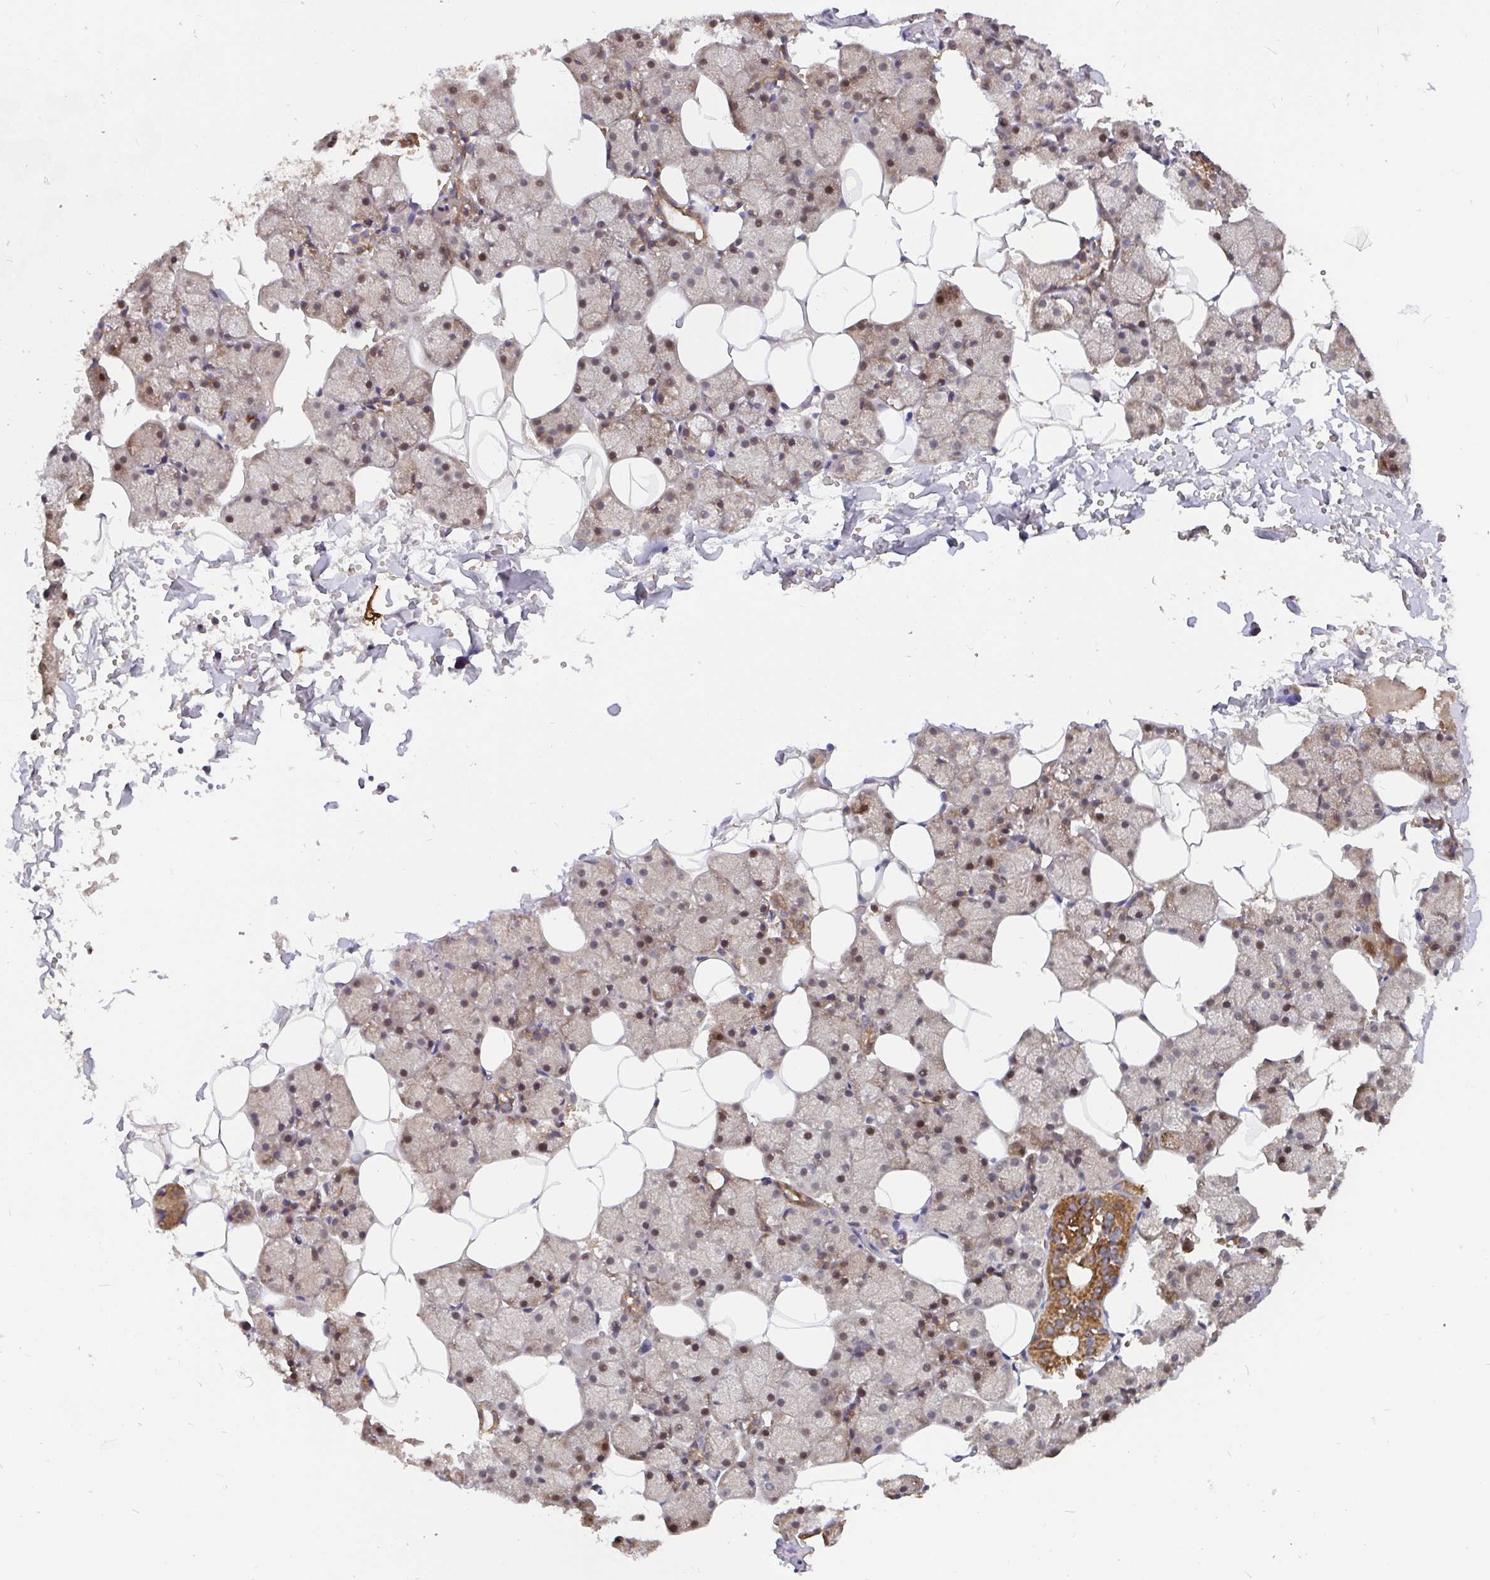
{"staining": {"intensity": "moderate", "quantity": ">75%", "location": "cytoplasmic/membranous,nuclear"}, "tissue": "salivary gland", "cell_type": "Glandular cells", "image_type": "normal", "snomed": [{"axis": "morphology", "description": "Normal tissue, NOS"}, {"axis": "topography", "description": "Salivary gland"}], "caption": "Immunohistochemistry (IHC) of benign salivary gland displays medium levels of moderate cytoplasmic/membranous,nuclear expression in about >75% of glandular cells.", "gene": "PDF", "patient": {"sex": "male", "age": 38}}